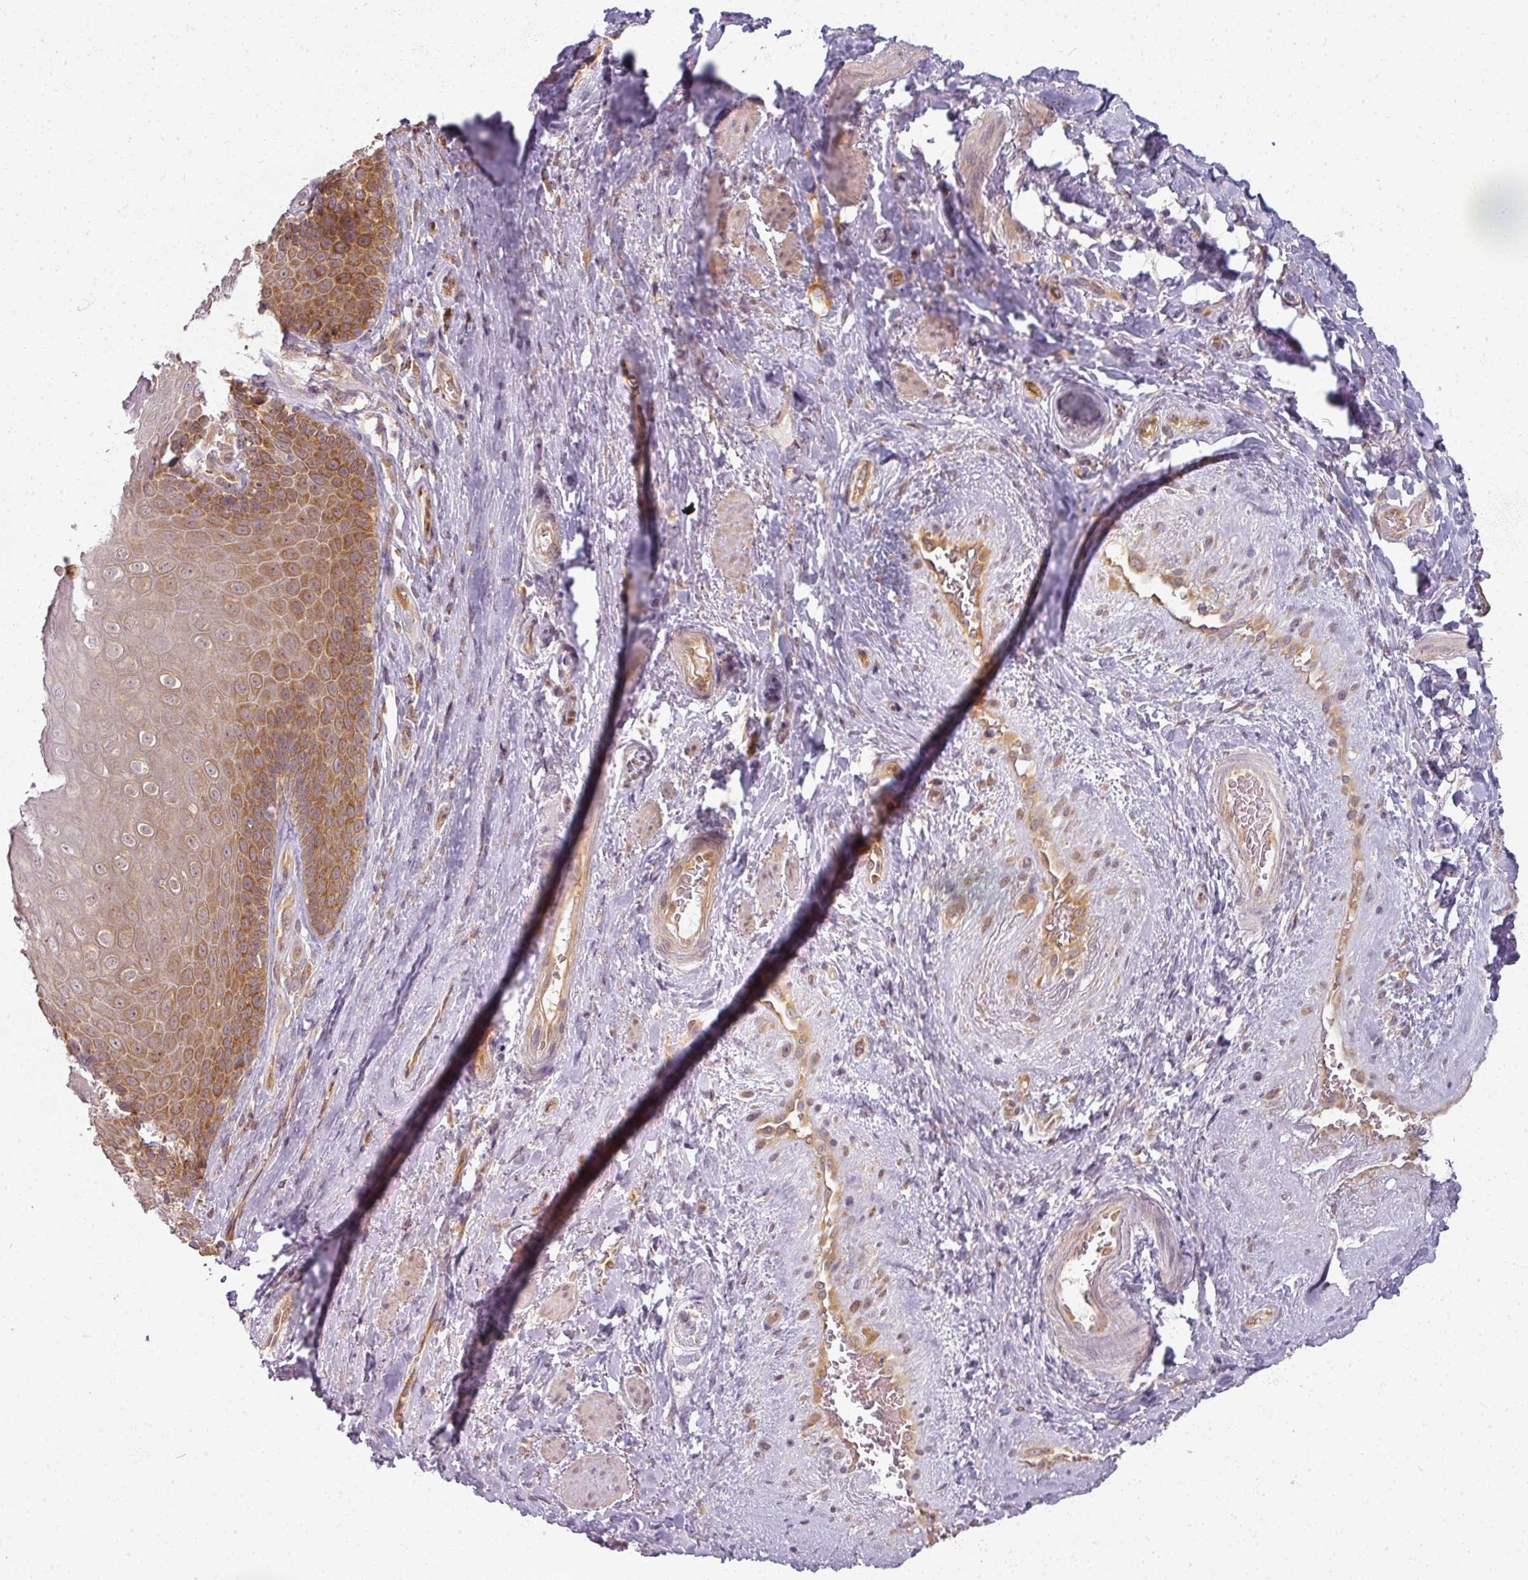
{"staining": {"intensity": "moderate", "quantity": "25%-75%", "location": "cytoplasmic/membranous"}, "tissue": "skin", "cell_type": "Epidermal cells", "image_type": "normal", "snomed": [{"axis": "morphology", "description": "Normal tissue, NOS"}, {"axis": "topography", "description": "Anal"}, {"axis": "topography", "description": "Peripheral nerve tissue"}], "caption": "Immunohistochemical staining of benign human skin demonstrates 25%-75% levels of moderate cytoplasmic/membranous protein staining in about 25%-75% of epidermal cells.", "gene": "AGPAT4", "patient": {"sex": "male", "age": 53}}